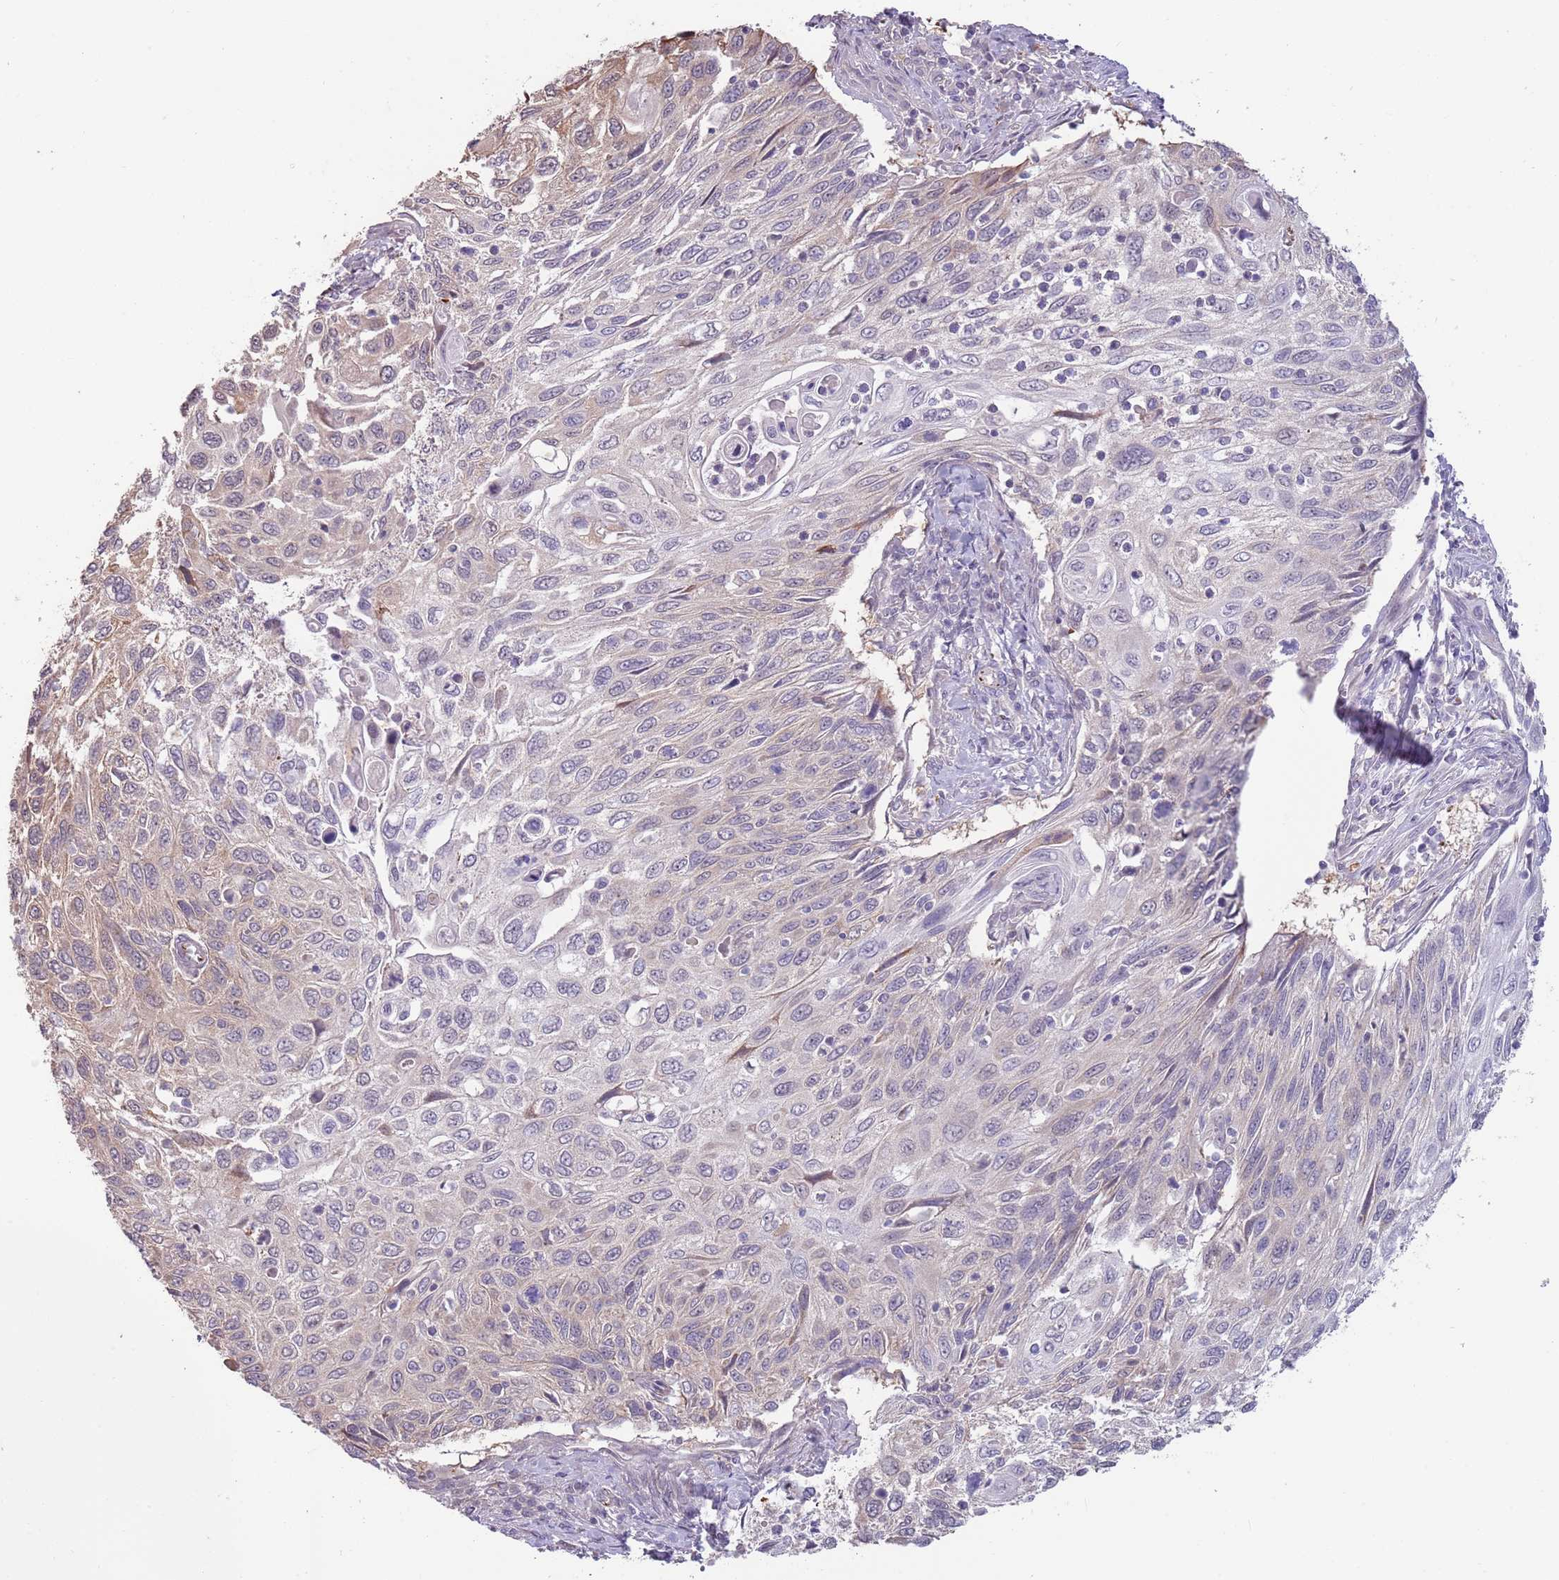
{"staining": {"intensity": "weak", "quantity": "<25%", "location": "cytoplasmic/membranous"}, "tissue": "cervical cancer", "cell_type": "Tumor cells", "image_type": "cancer", "snomed": [{"axis": "morphology", "description": "Squamous cell carcinoma, NOS"}, {"axis": "topography", "description": "Cervix"}], "caption": "This is an IHC micrograph of human squamous cell carcinoma (cervical). There is no staining in tumor cells.", "gene": "LDHD", "patient": {"sex": "female", "age": 70}}